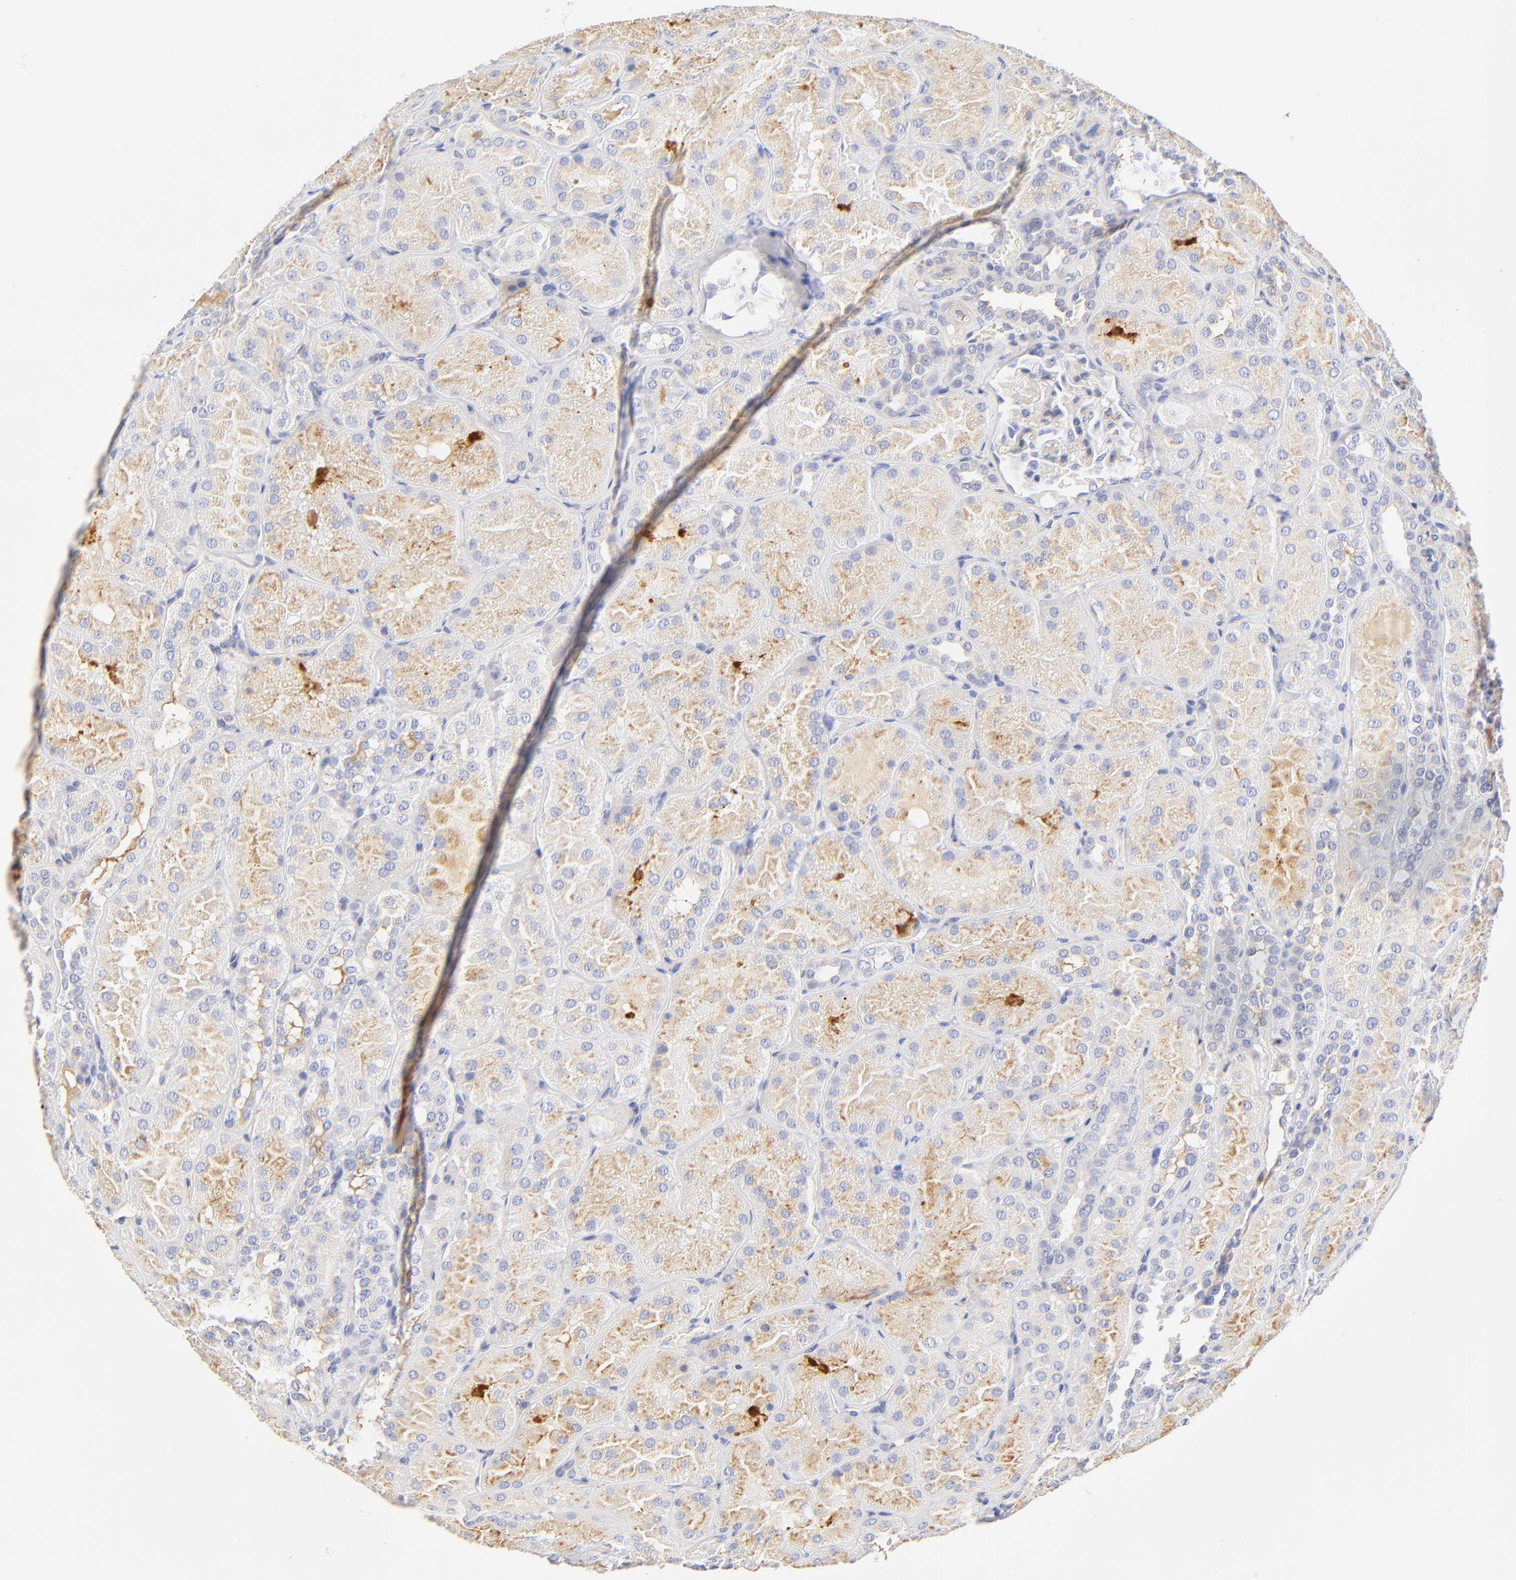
{"staining": {"intensity": "negative", "quantity": "none", "location": "none"}, "tissue": "kidney", "cell_type": "Cells in glomeruli", "image_type": "normal", "snomed": [{"axis": "morphology", "description": "Normal tissue, NOS"}, {"axis": "topography", "description": "Kidney"}], "caption": "Human kidney stained for a protein using immunohistochemistry demonstrates no staining in cells in glomeruli.", "gene": "MDGA2", "patient": {"sex": "male", "age": 28}}